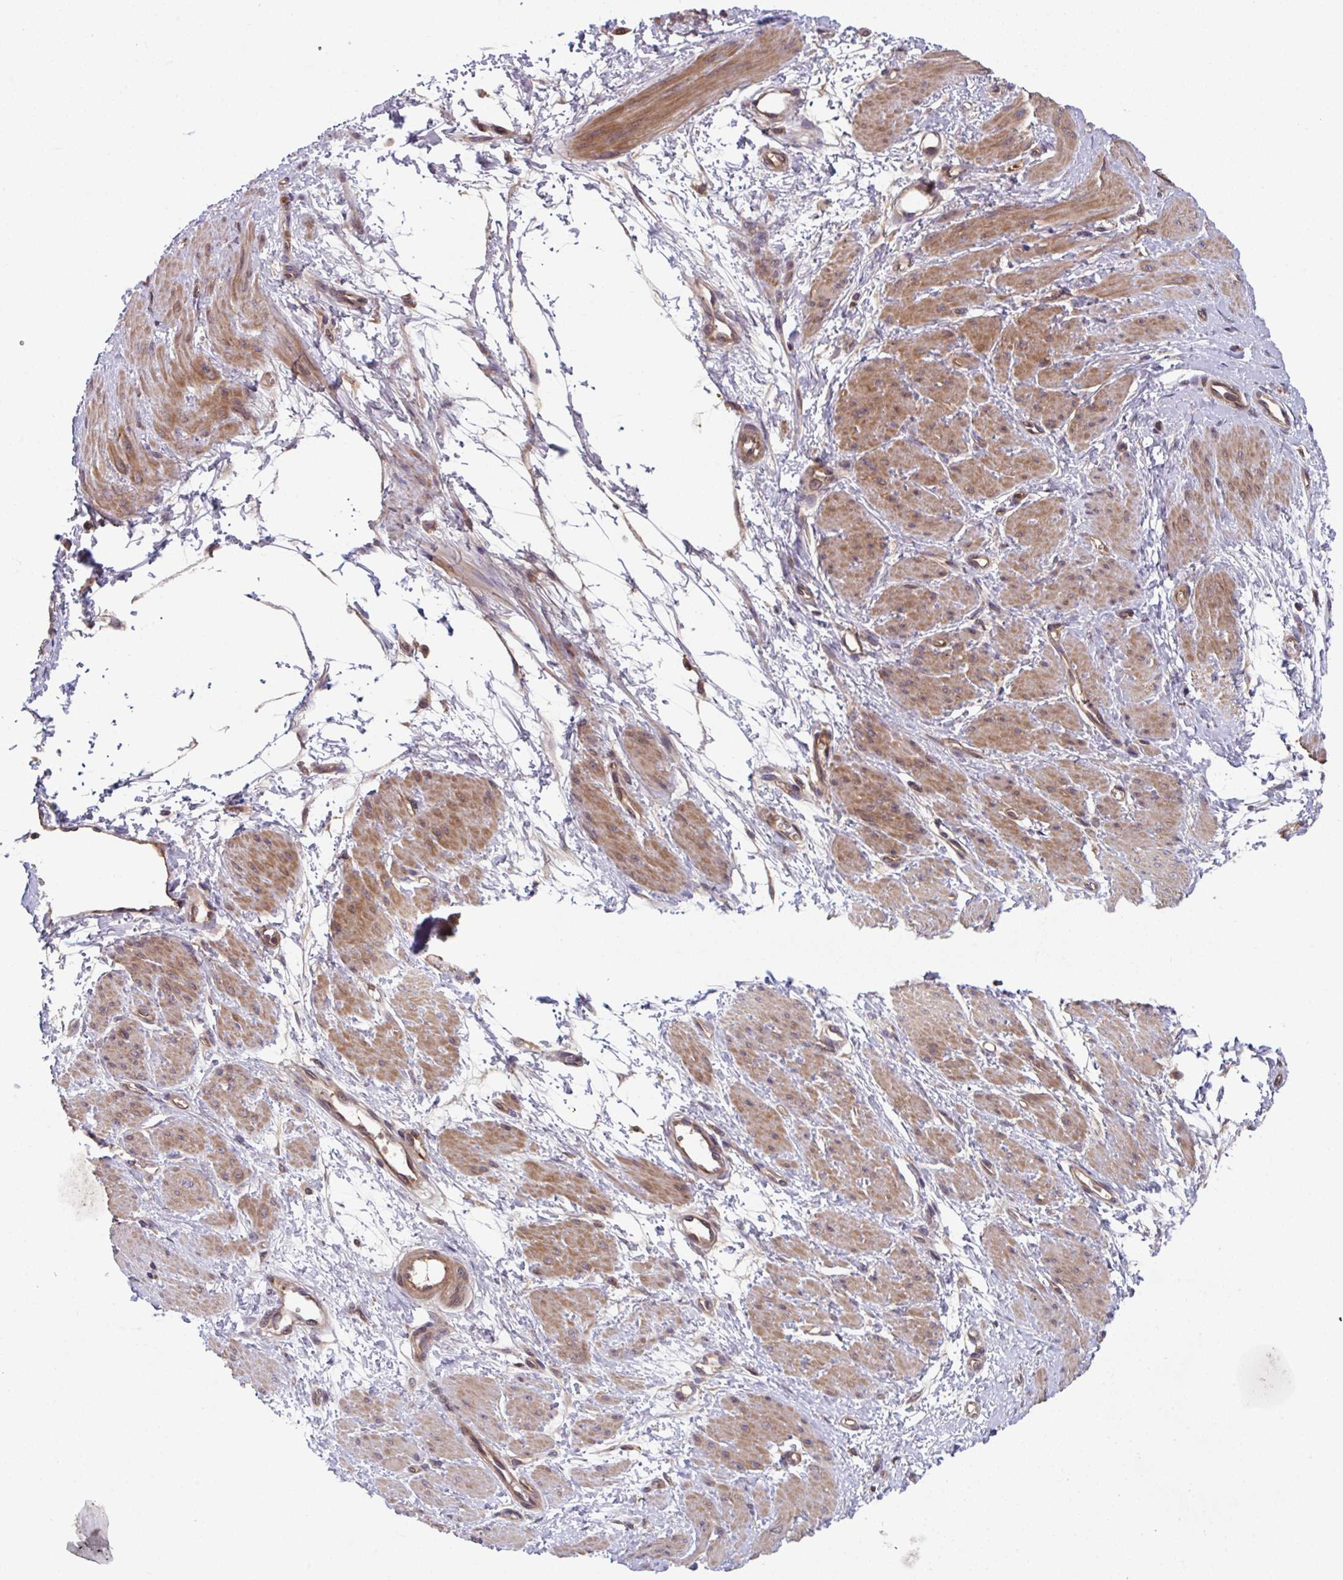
{"staining": {"intensity": "moderate", "quantity": "25%-75%", "location": "cytoplasmic/membranous"}, "tissue": "smooth muscle", "cell_type": "Smooth muscle cells", "image_type": "normal", "snomed": [{"axis": "morphology", "description": "Normal tissue, NOS"}, {"axis": "topography", "description": "Smooth muscle"}, {"axis": "topography", "description": "Uterus"}], "caption": "Protein staining shows moderate cytoplasmic/membranous positivity in about 25%-75% of smooth muscle cells in benign smooth muscle. (Brightfield microscopy of DAB IHC at high magnification).", "gene": "TIGAR", "patient": {"sex": "female", "age": 39}}